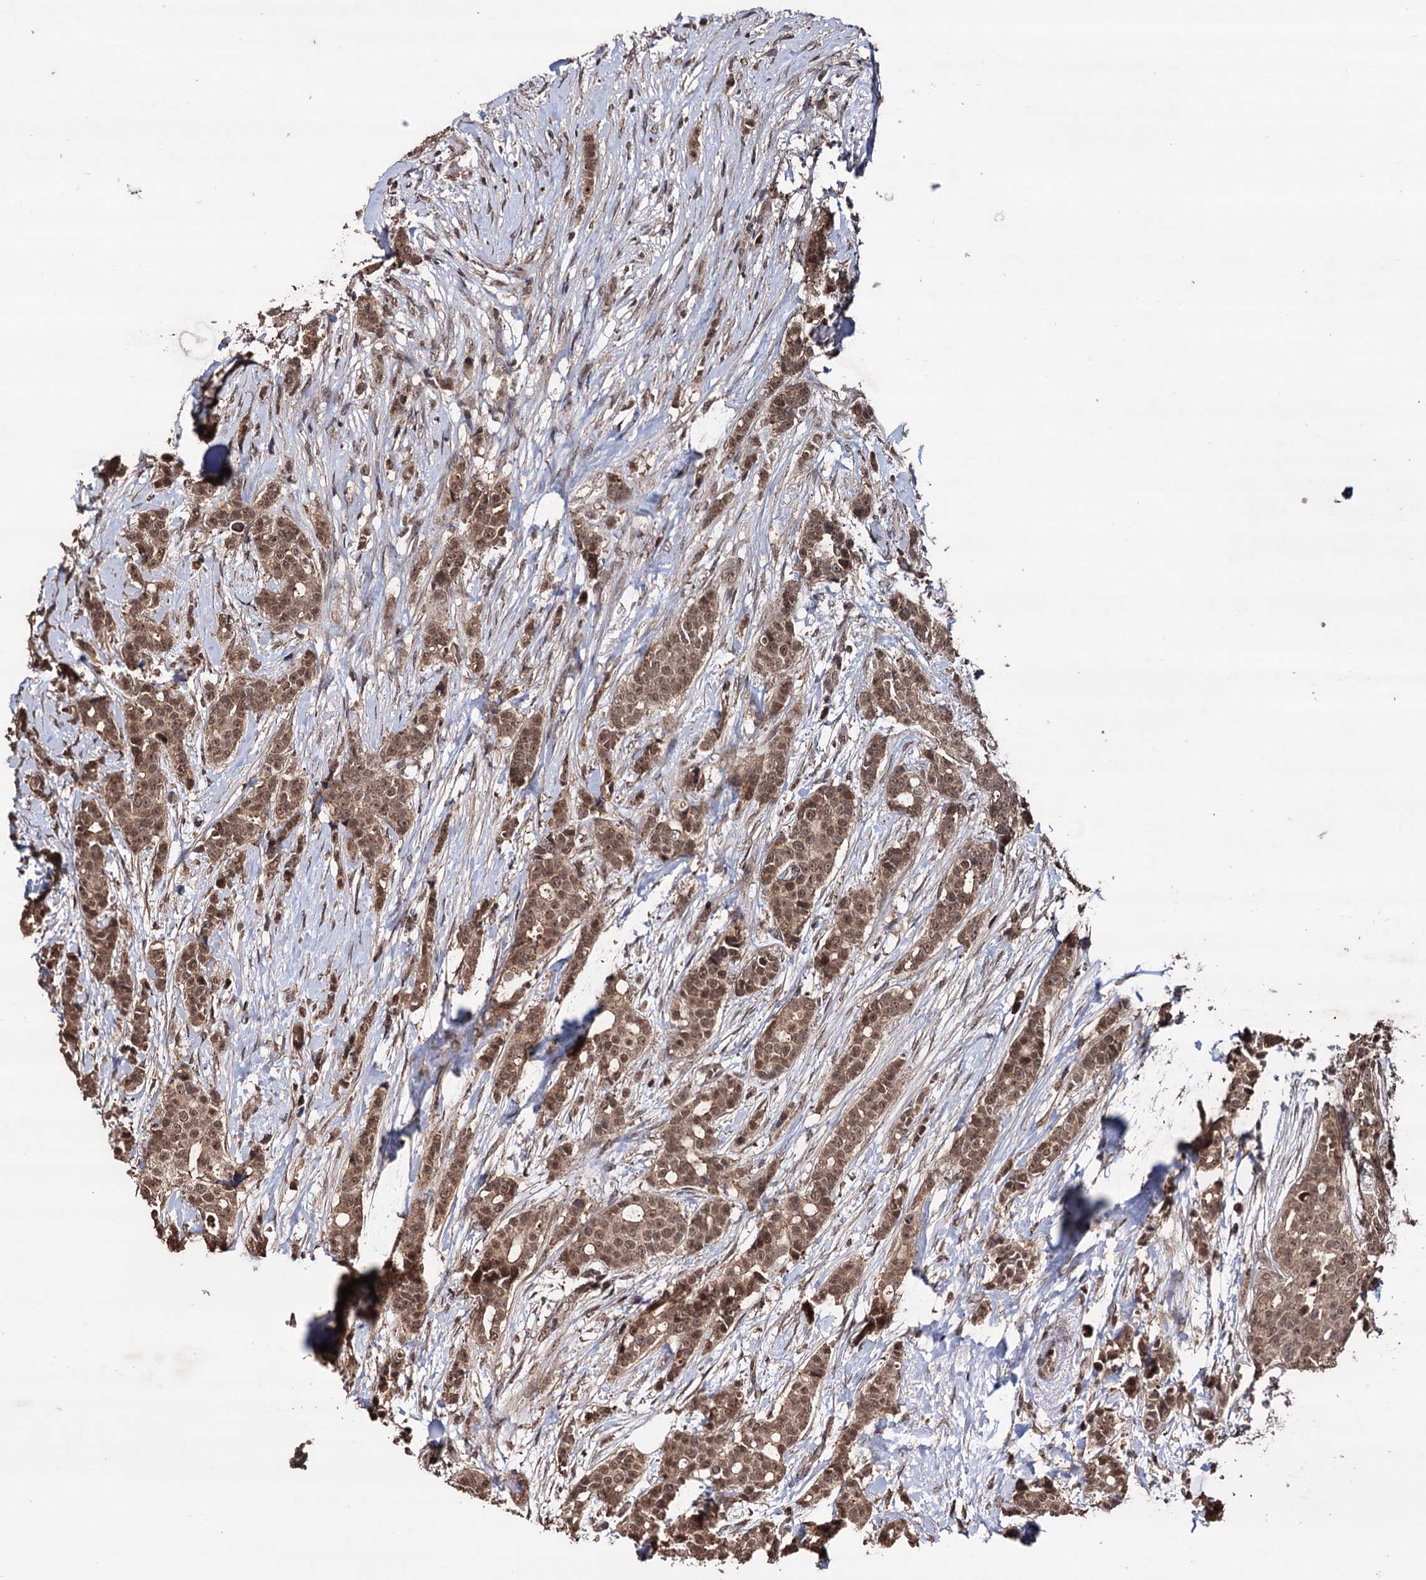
{"staining": {"intensity": "moderate", "quantity": ">75%", "location": "cytoplasmic/membranous,nuclear"}, "tissue": "breast cancer", "cell_type": "Tumor cells", "image_type": "cancer", "snomed": [{"axis": "morphology", "description": "Lobular carcinoma"}, {"axis": "topography", "description": "Breast"}], "caption": "Immunohistochemistry (DAB (3,3'-diaminobenzidine)) staining of breast cancer reveals moderate cytoplasmic/membranous and nuclear protein expression in about >75% of tumor cells.", "gene": "KLF5", "patient": {"sex": "female", "age": 51}}